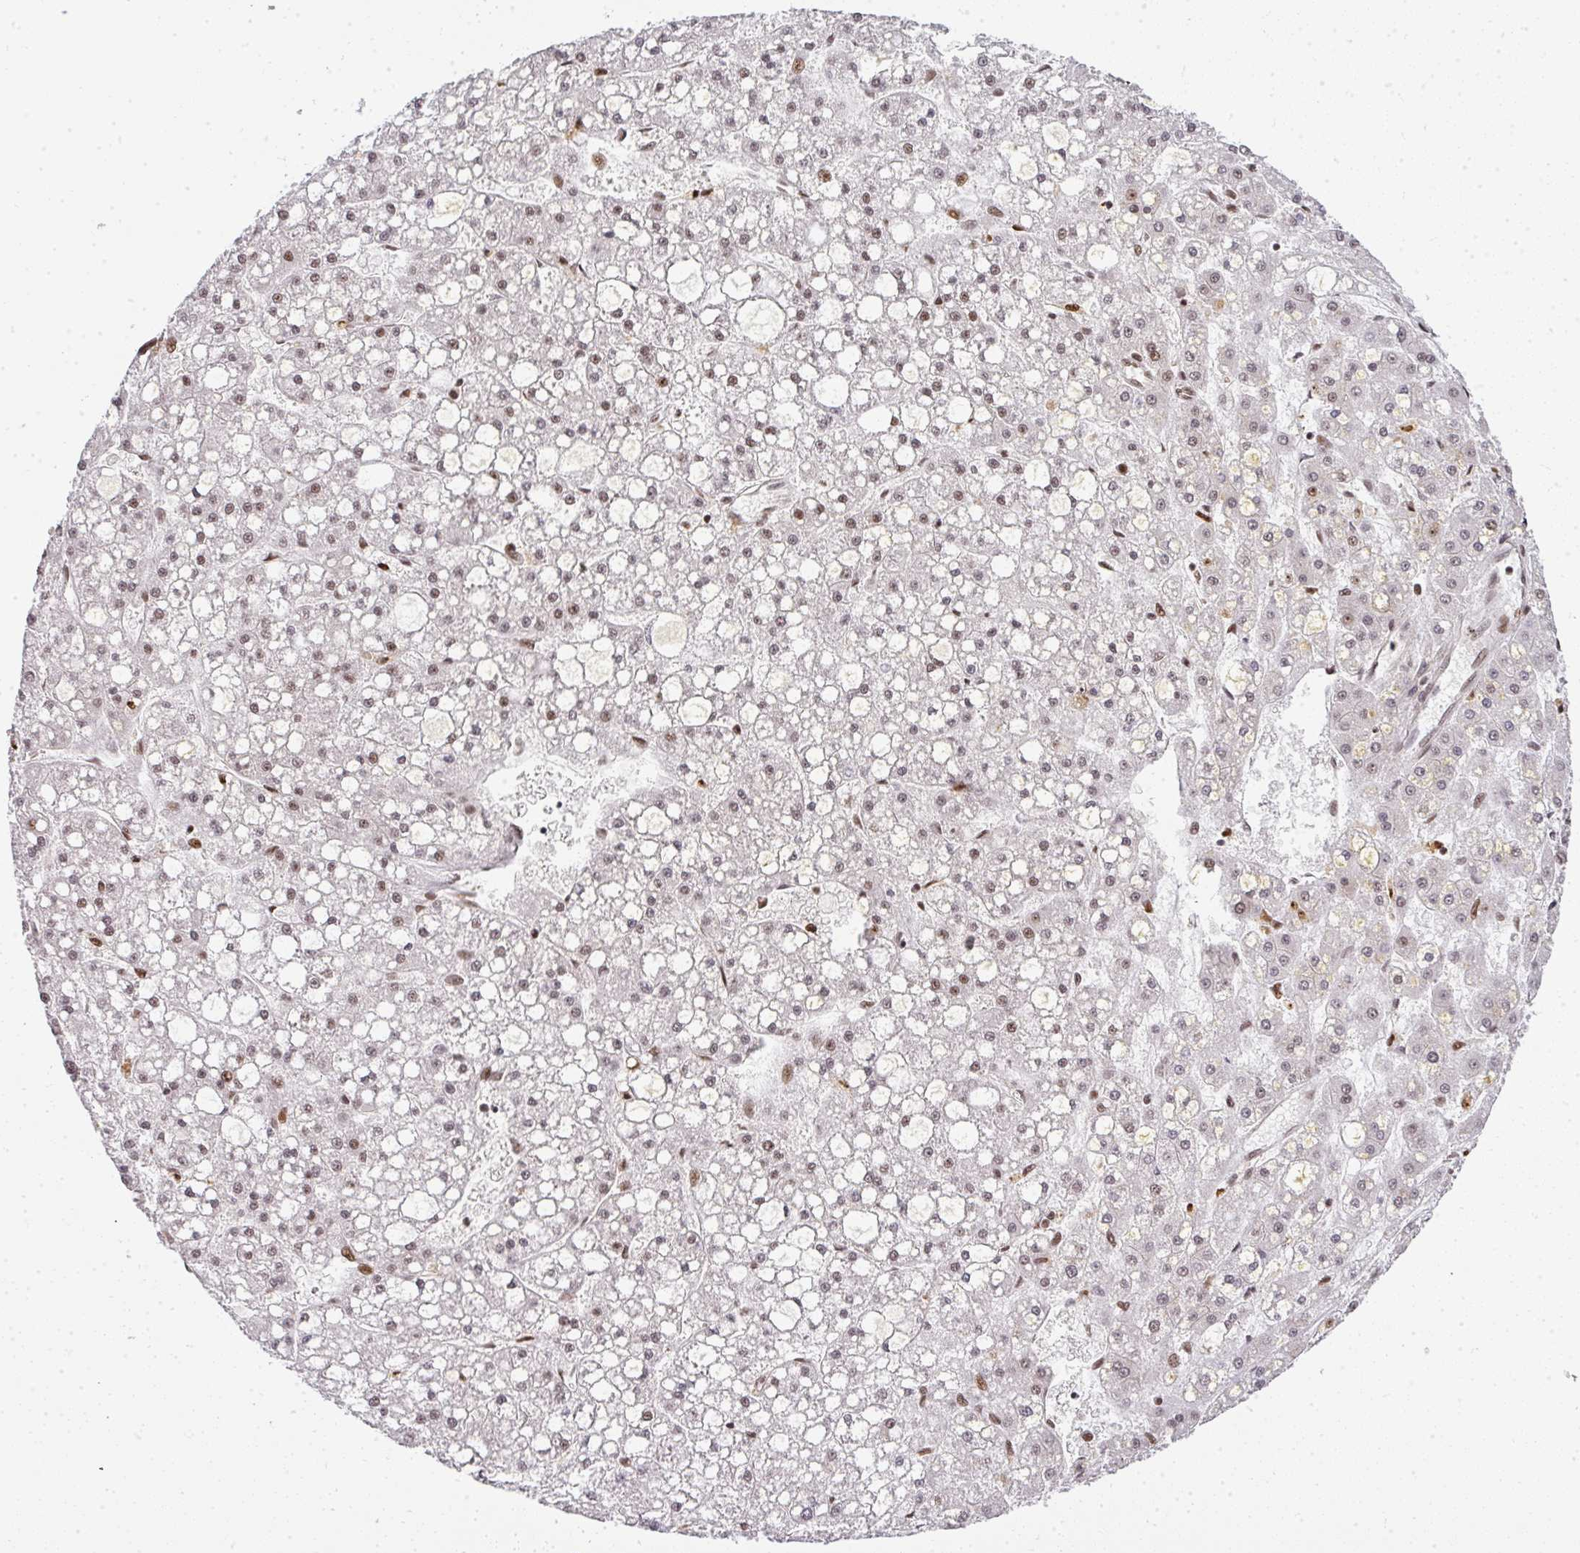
{"staining": {"intensity": "weak", "quantity": "25%-75%", "location": "nuclear"}, "tissue": "liver cancer", "cell_type": "Tumor cells", "image_type": "cancer", "snomed": [{"axis": "morphology", "description": "Carcinoma, Hepatocellular, NOS"}, {"axis": "topography", "description": "Liver"}], "caption": "This image displays liver cancer (hepatocellular carcinoma) stained with IHC to label a protein in brown. The nuclear of tumor cells show weak positivity for the protein. Nuclei are counter-stained blue.", "gene": "U2AF1", "patient": {"sex": "male", "age": 67}}